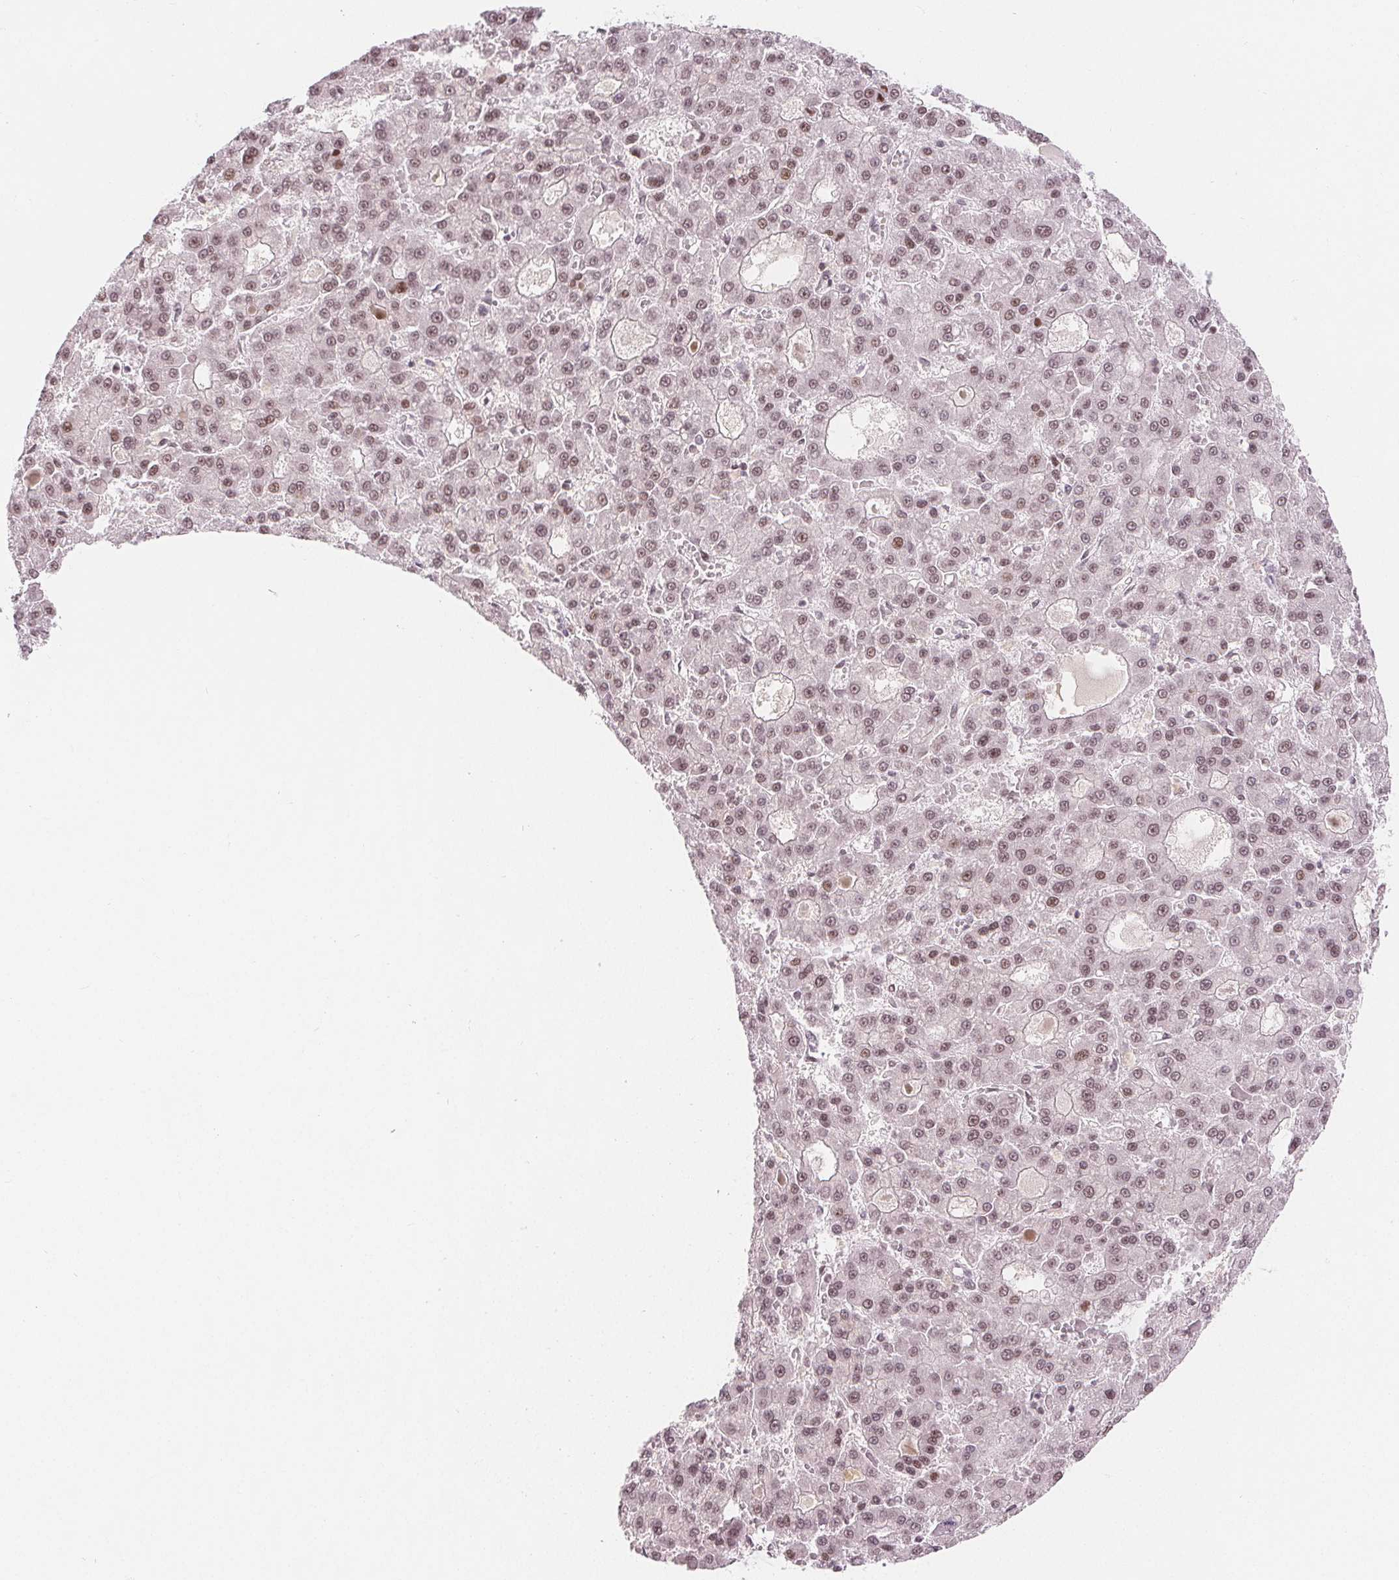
{"staining": {"intensity": "weak", "quantity": "25%-75%", "location": "nuclear"}, "tissue": "liver cancer", "cell_type": "Tumor cells", "image_type": "cancer", "snomed": [{"axis": "morphology", "description": "Carcinoma, Hepatocellular, NOS"}, {"axis": "topography", "description": "Liver"}], "caption": "Tumor cells exhibit weak nuclear staining in approximately 25%-75% of cells in liver cancer (hepatocellular carcinoma).", "gene": "DEK", "patient": {"sex": "male", "age": 70}}